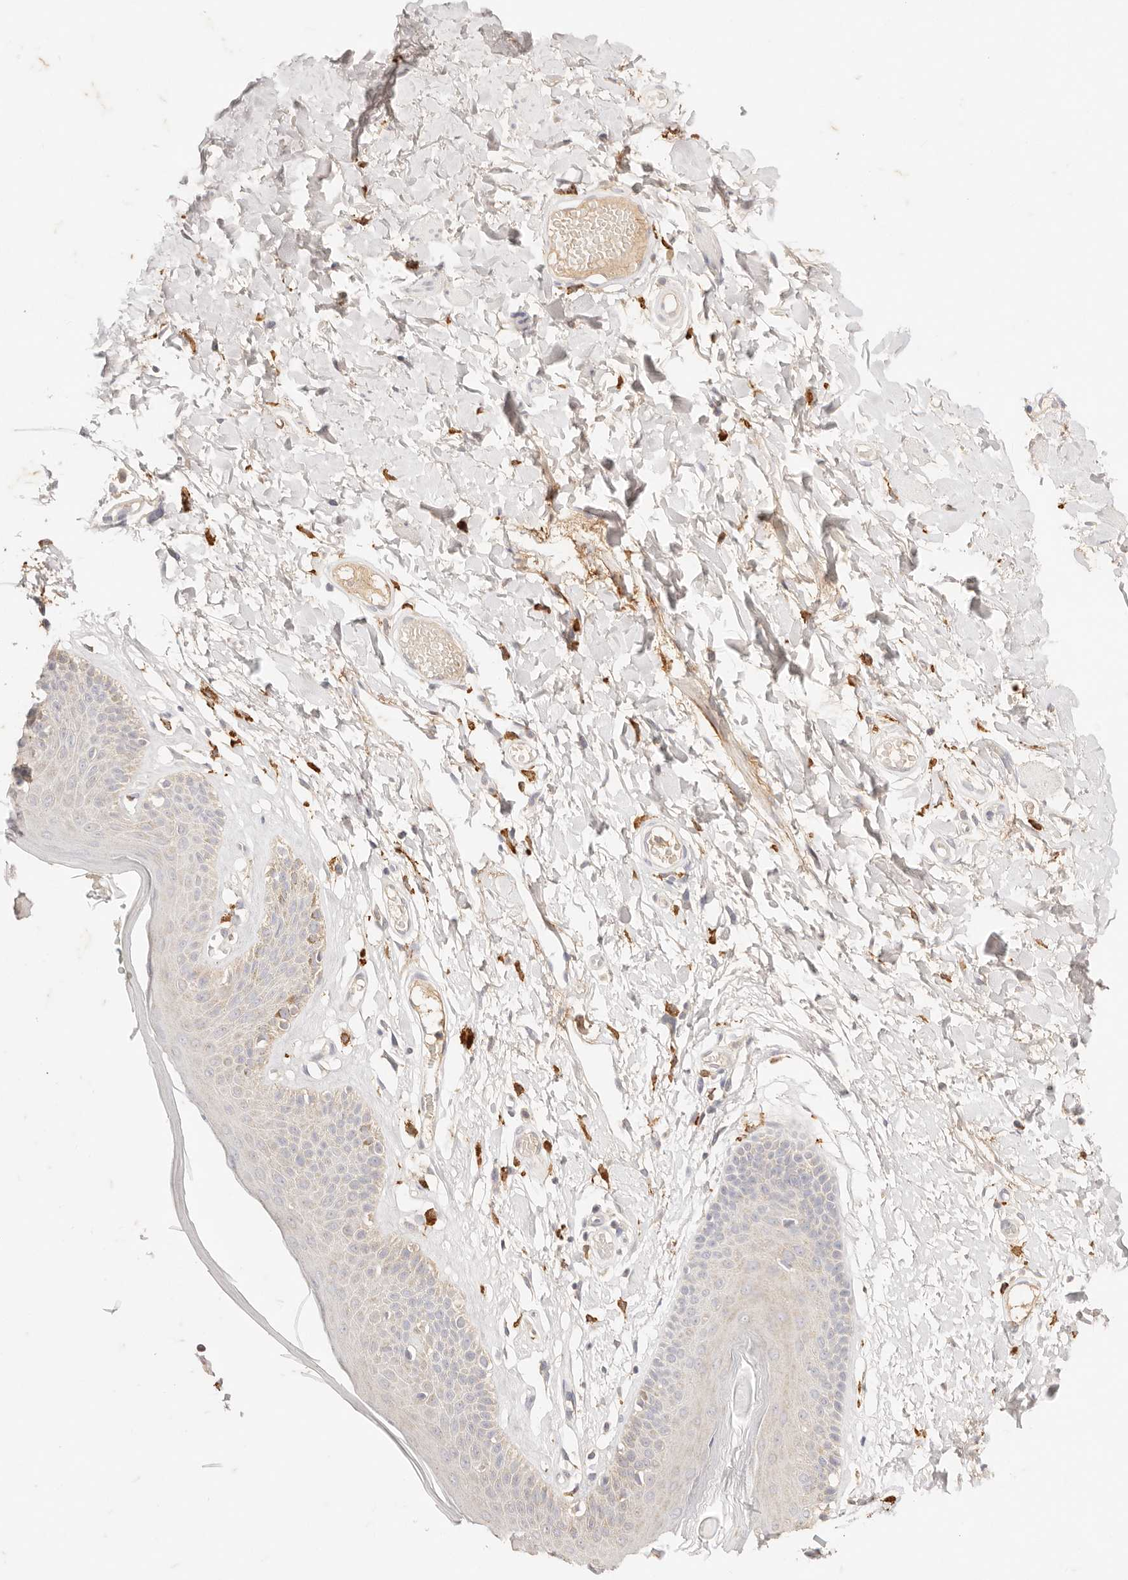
{"staining": {"intensity": "weak", "quantity": "25%-75%", "location": "cytoplasmic/membranous"}, "tissue": "skin", "cell_type": "Epidermal cells", "image_type": "normal", "snomed": [{"axis": "morphology", "description": "Normal tissue, NOS"}, {"axis": "topography", "description": "Vulva"}], "caption": "Skin stained with IHC reveals weak cytoplasmic/membranous positivity in approximately 25%-75% of epidermal cells.", "gene": "HK2", "patient": {"sex": "female", "age": 73}}